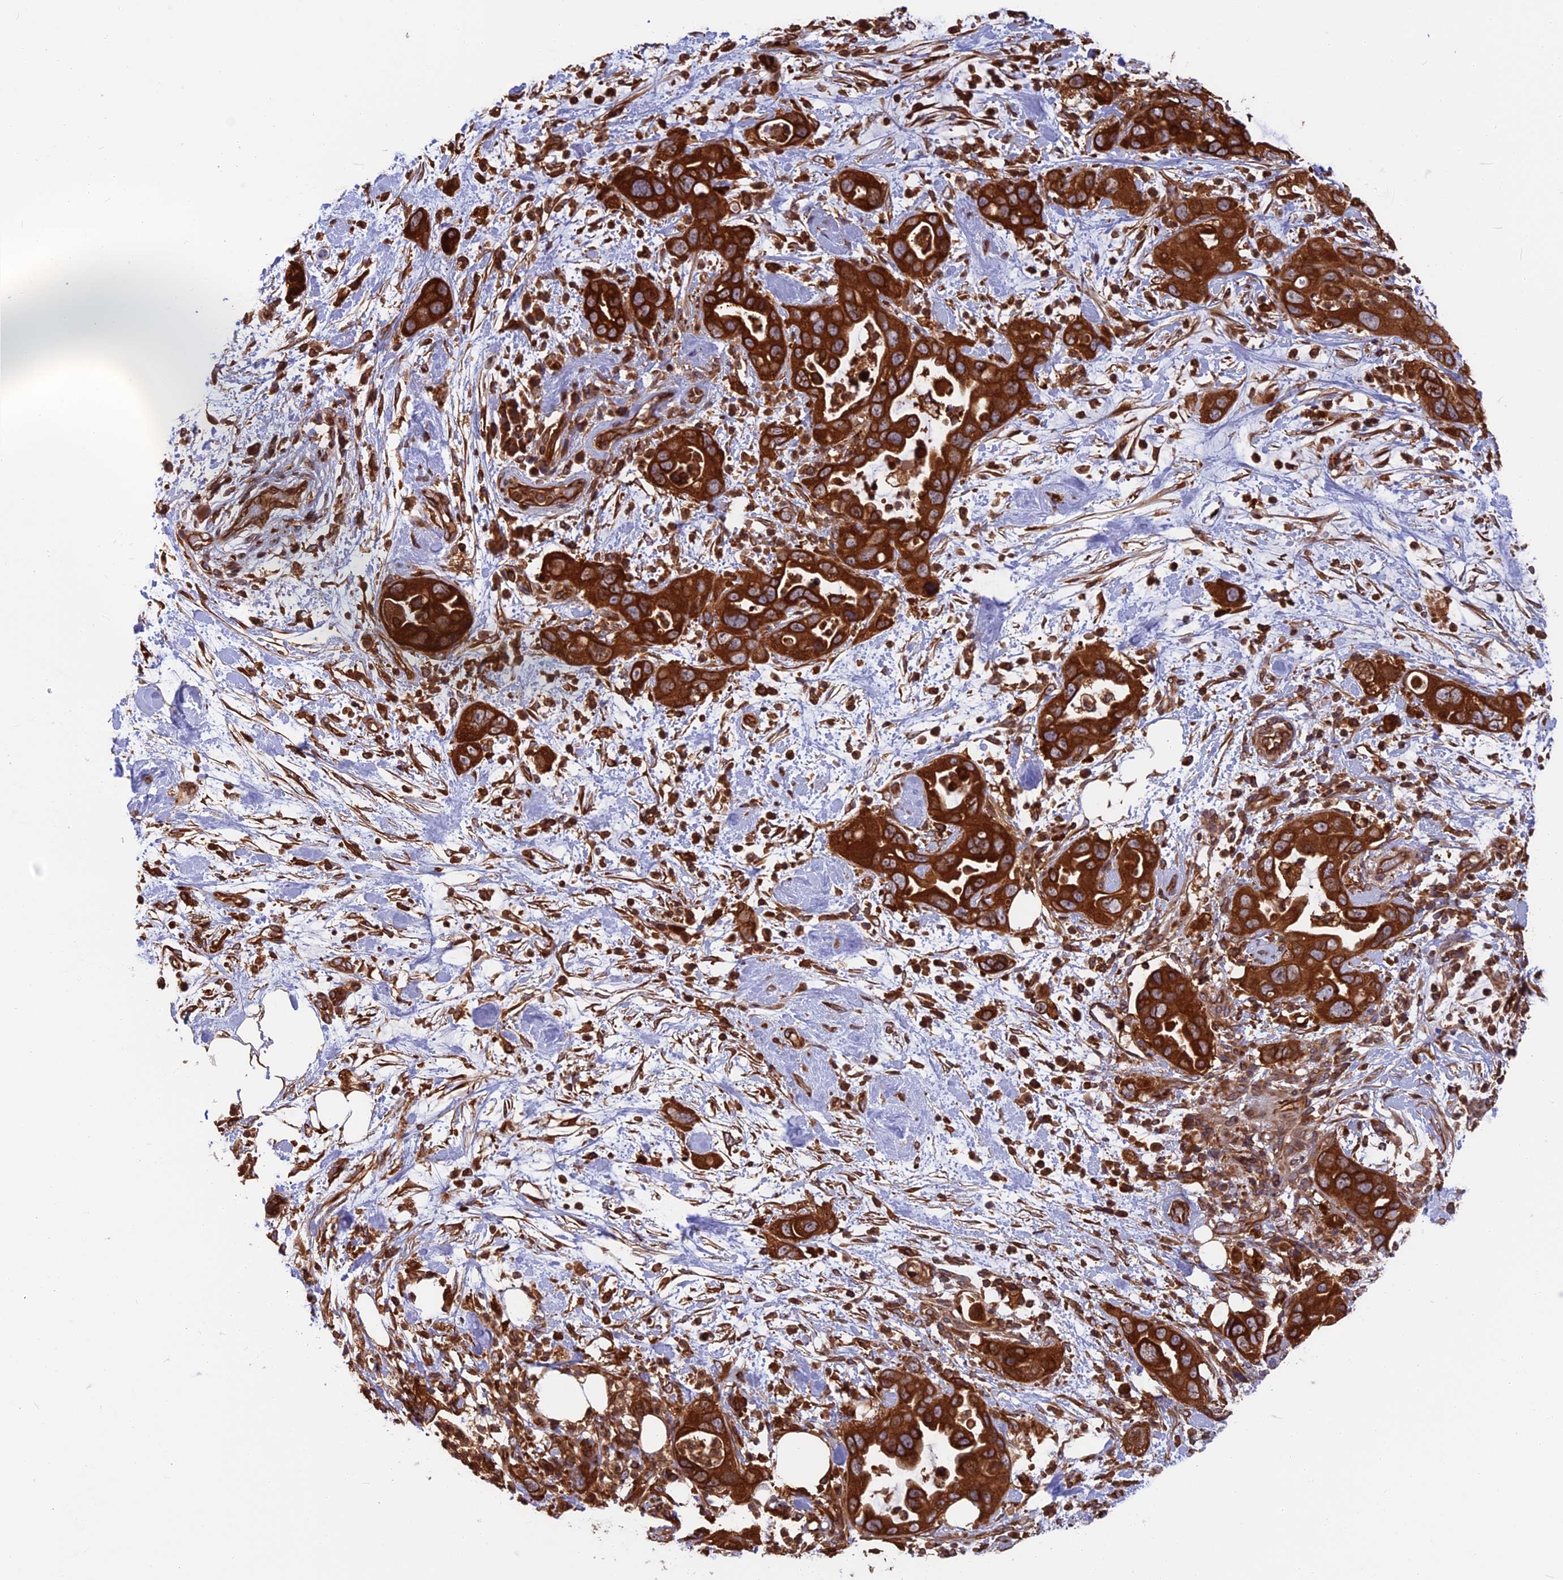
{"staining": {"intensity": "strong", "quantity": ">75%", "location": "cytoplasmic/membranous"}, "tissue": "pancreatic cancer", "cell_type": "Tumor cells", "image_type": "cancer", "snomed": [{"axis": "morphology", "description": "Adenocarcinoma, NOS"}, {"axis": "topography", "description": "Pancreas"}], "caption": "This is a micrograph of IHC staining of pancreatic cancer (adenocarcinoma), which shows strong positivity in the cytoplasmic/membranous of tumor cells.", "gene": "WDR1", "patient": {"sex": "female", "age": 71}}